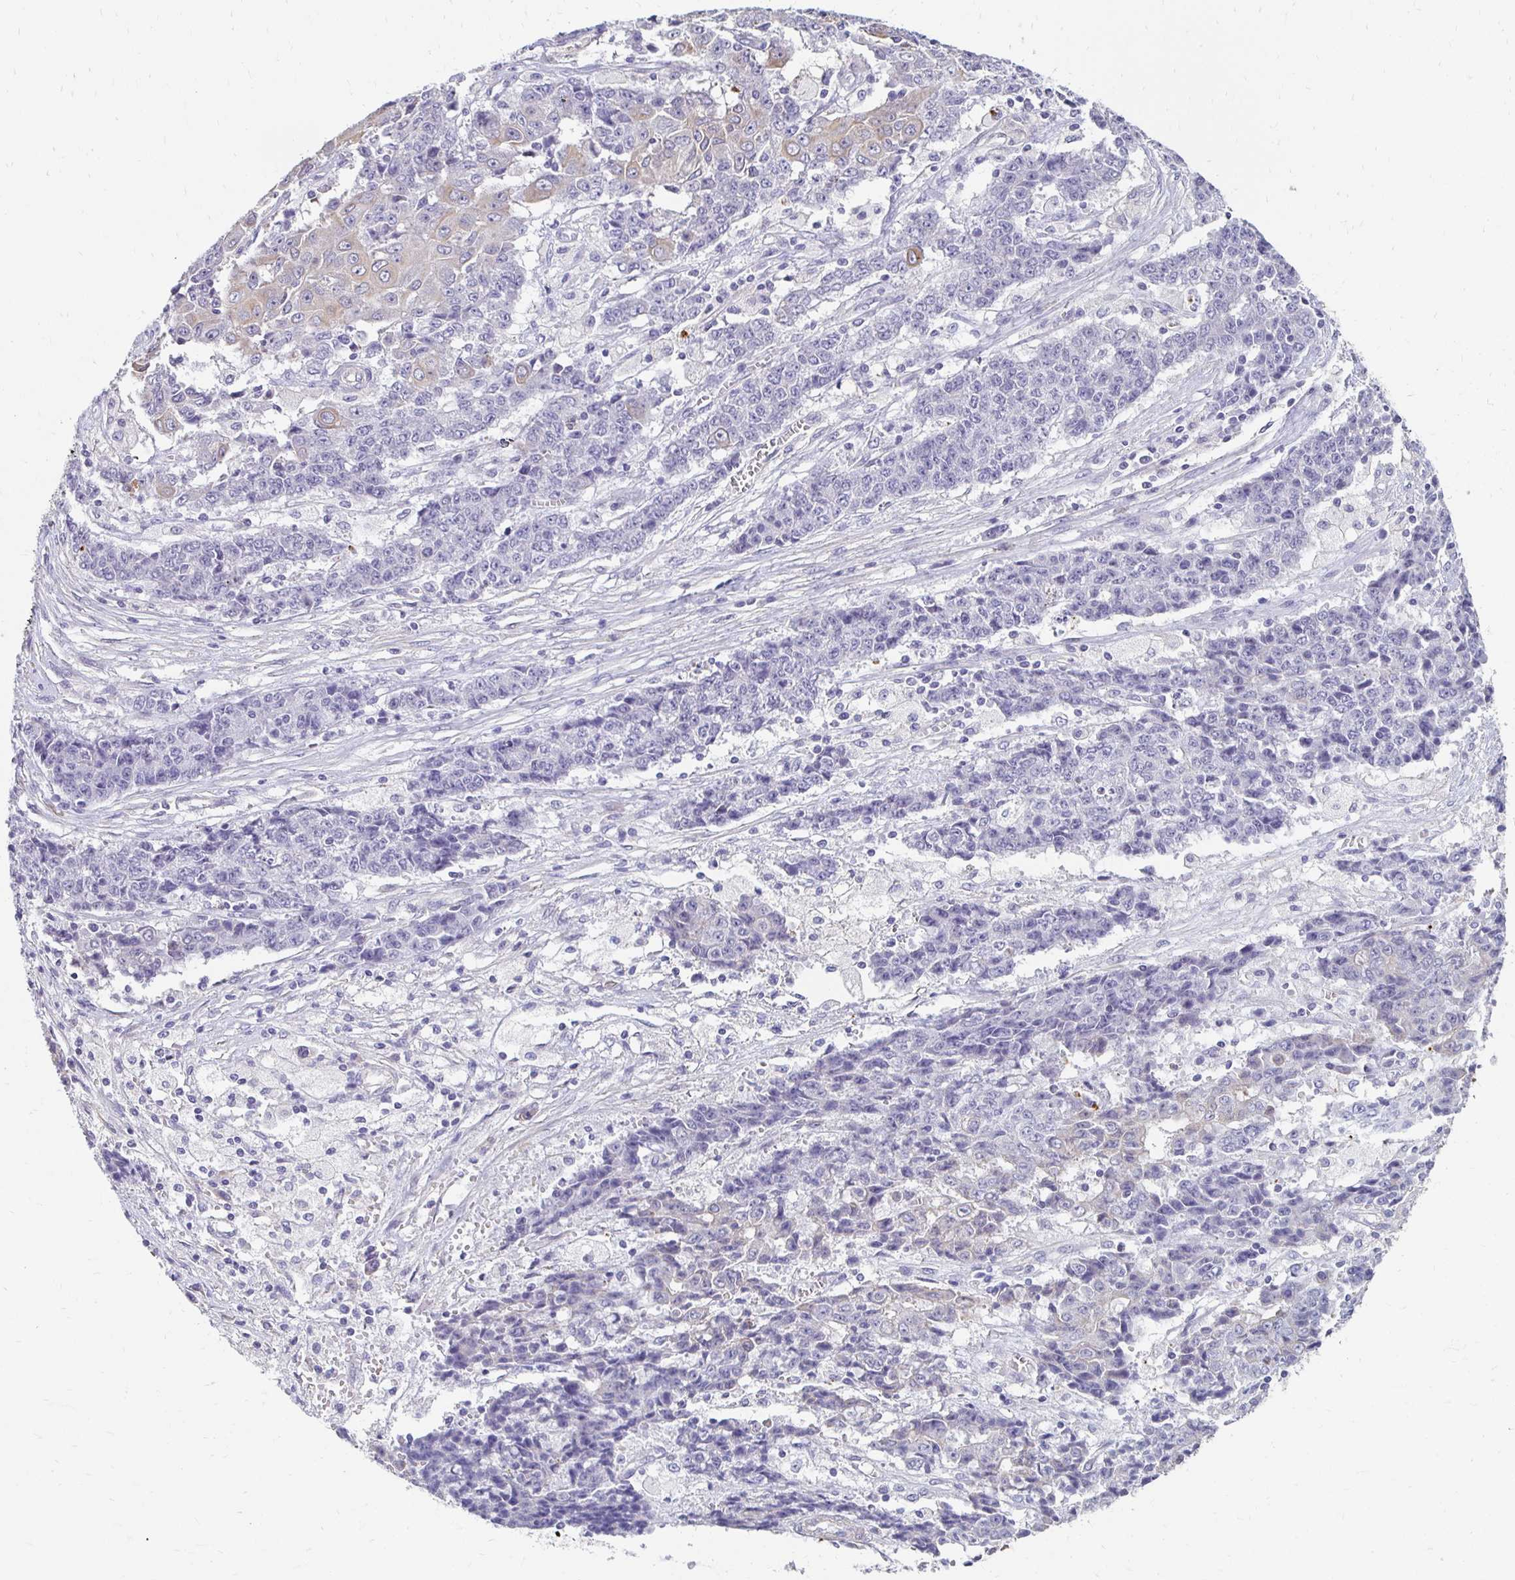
{"staining": {"intensity": "negative", "quantity": "none", "location": "none"}, "tissue": "ovarian cancer", "cell_type": "Tumor cells", "image_type": "cancer", "snomed": [{"axis": "morphology", "description": "Carcinoma, endometroid"}, {"axis": "topography", "description": "Ovary"}], "caption": "An immunohistochemistry photomicrograph of ovarian cancer is shown. There is no staining in tumor cells of ovarian cancer.", "gene": "AKAP6", "patient": {"sex": "female", "age": 42}}